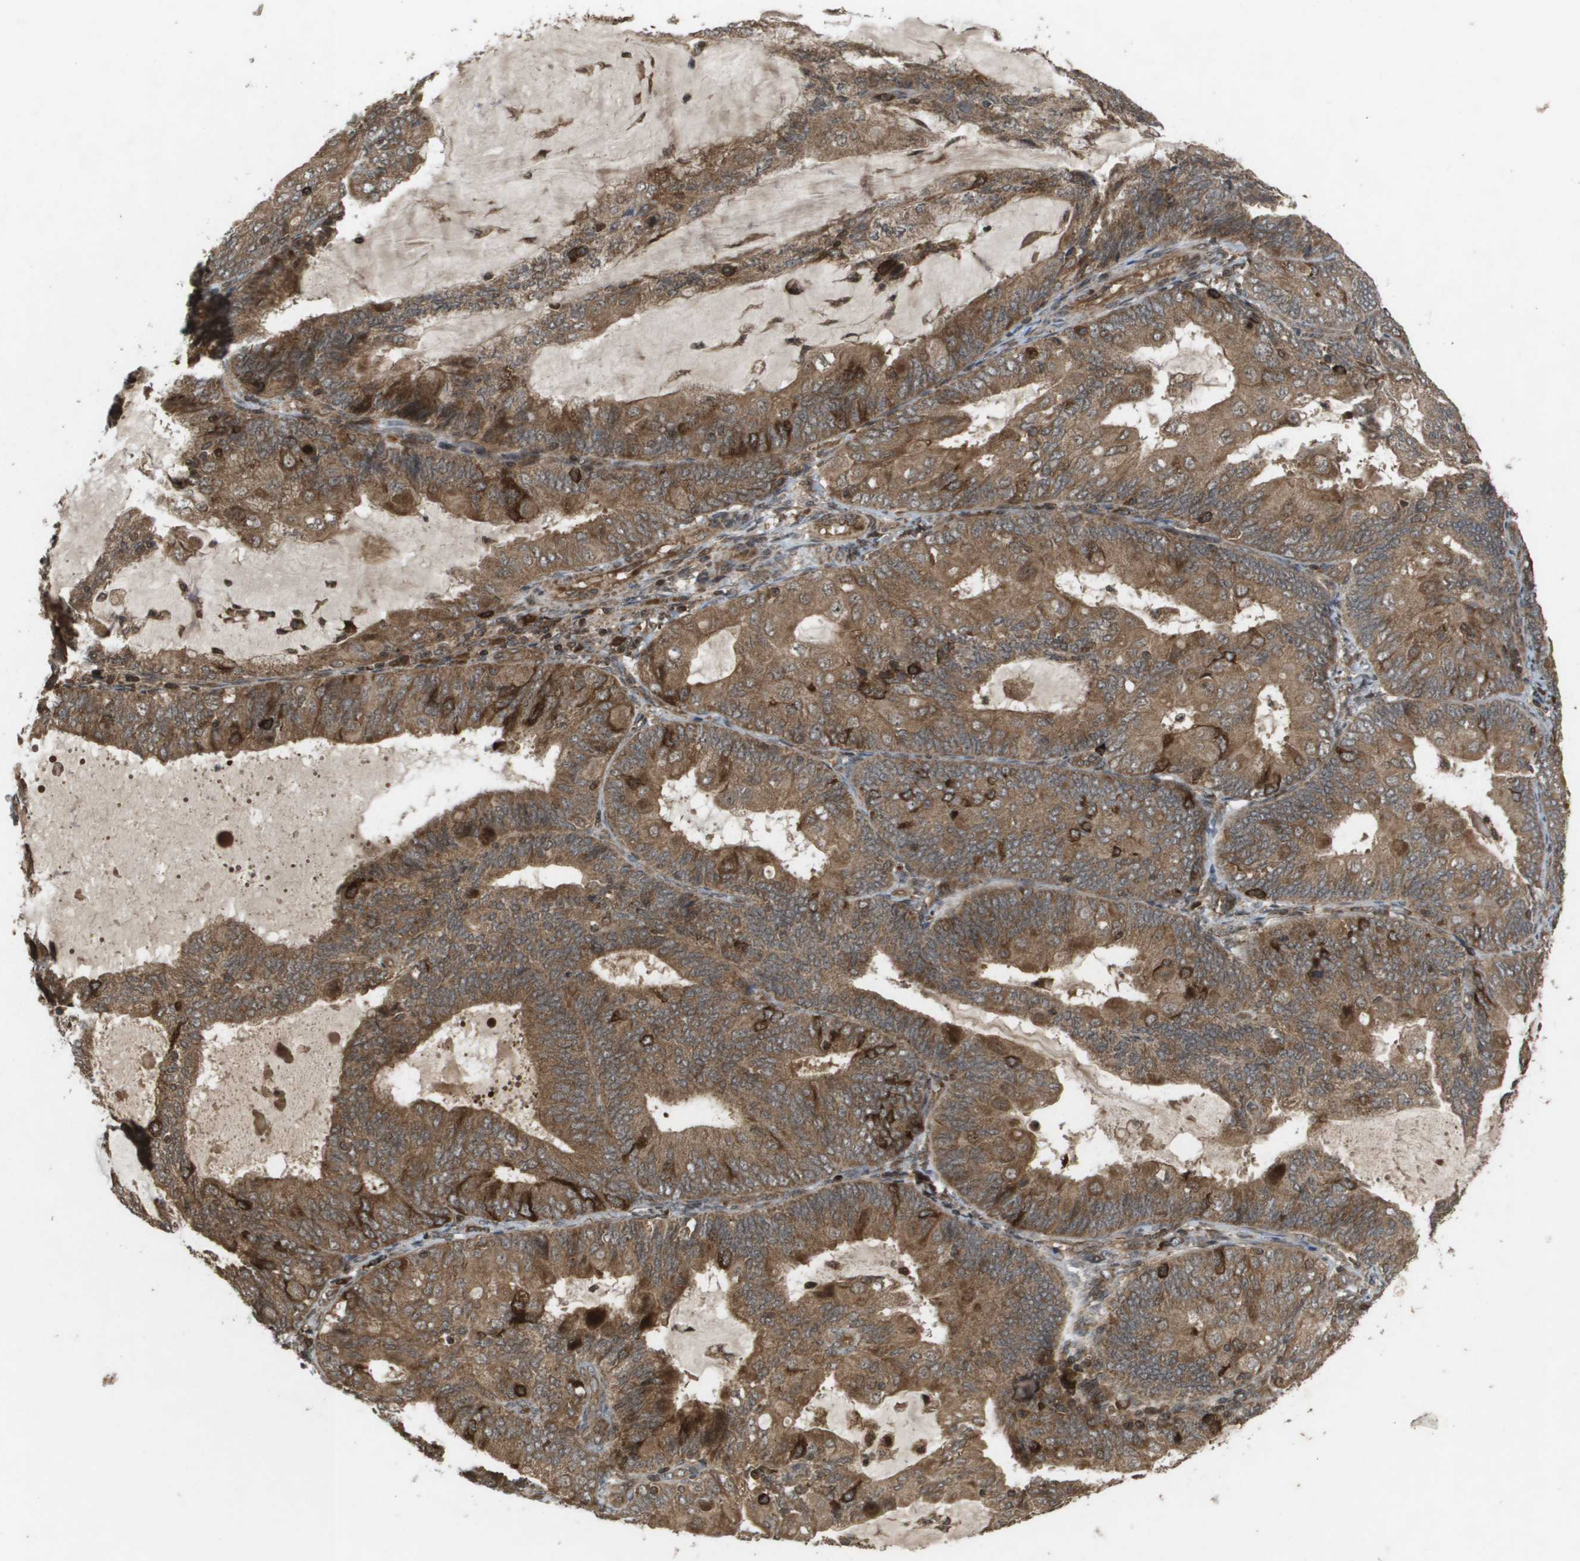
{"staining": {"intensity": "strong", "quantity": ">75%", "location": "cytoplasmic/membranous"}, "tissue": "endometrial cancer", "cell_type": "Tumor cells", "image_type": "cancer", "snomed": [{"axis": "morphology", "description": "Adenocarcinoma, NOS"}, {"axis": "topography", "description": "Endometrium"}], "caption": "This image demonstrates endometrial cancer (adenocarcinoma) stained with immunohistochemistry (IHC) to label a protein in brown. The cytoplasmic/membranous of tumor cells show strong positivity for the protein. Nuclei are counter-stained blue.", "gene": "KIF11", "patient": {"sex": "female", "age": 81}}